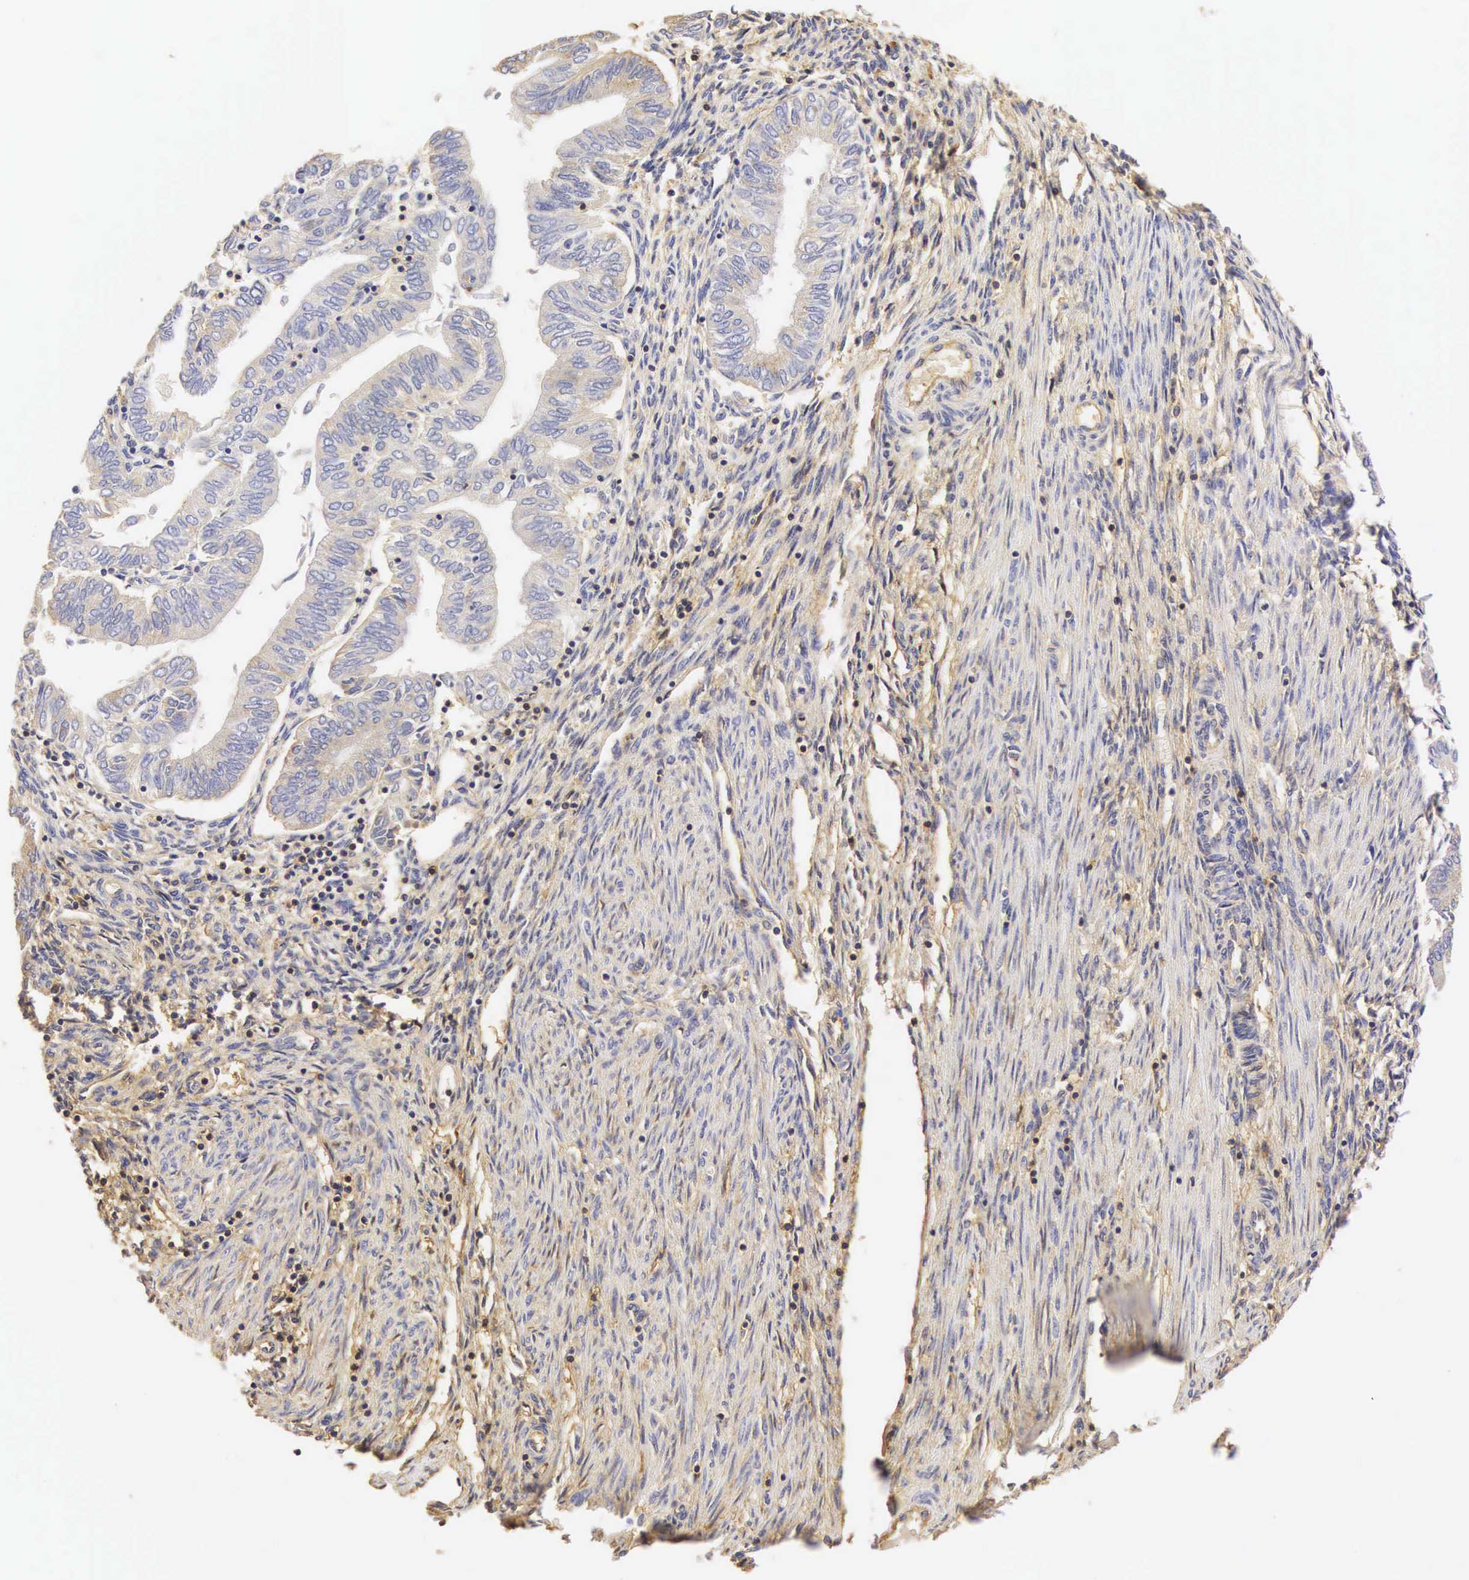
{"staining": {"intensity": "negative", "quantity": "none", "location": "none"}, "tissue": "endometrial cancer", "cell_type": "Tumor cells", "image_type": "cancer", "snomed": [{"axis": "morphology", "description": "Adenocarcinoma, NOS"}, {"axis": "topography", "description": "Endometrium"}], "caption": "Immunohistochemistry (IHC) histopathology image of neoplastic tissue: adenocarcinoma (endometrial) stained with DAB (3,3'-diaminobenzidine) exhibits no significant protein positivity in tumor cells. Nuclei are stained in blue.", "gene": "CD99", "patient": {"sex": "female", "age": 51}}